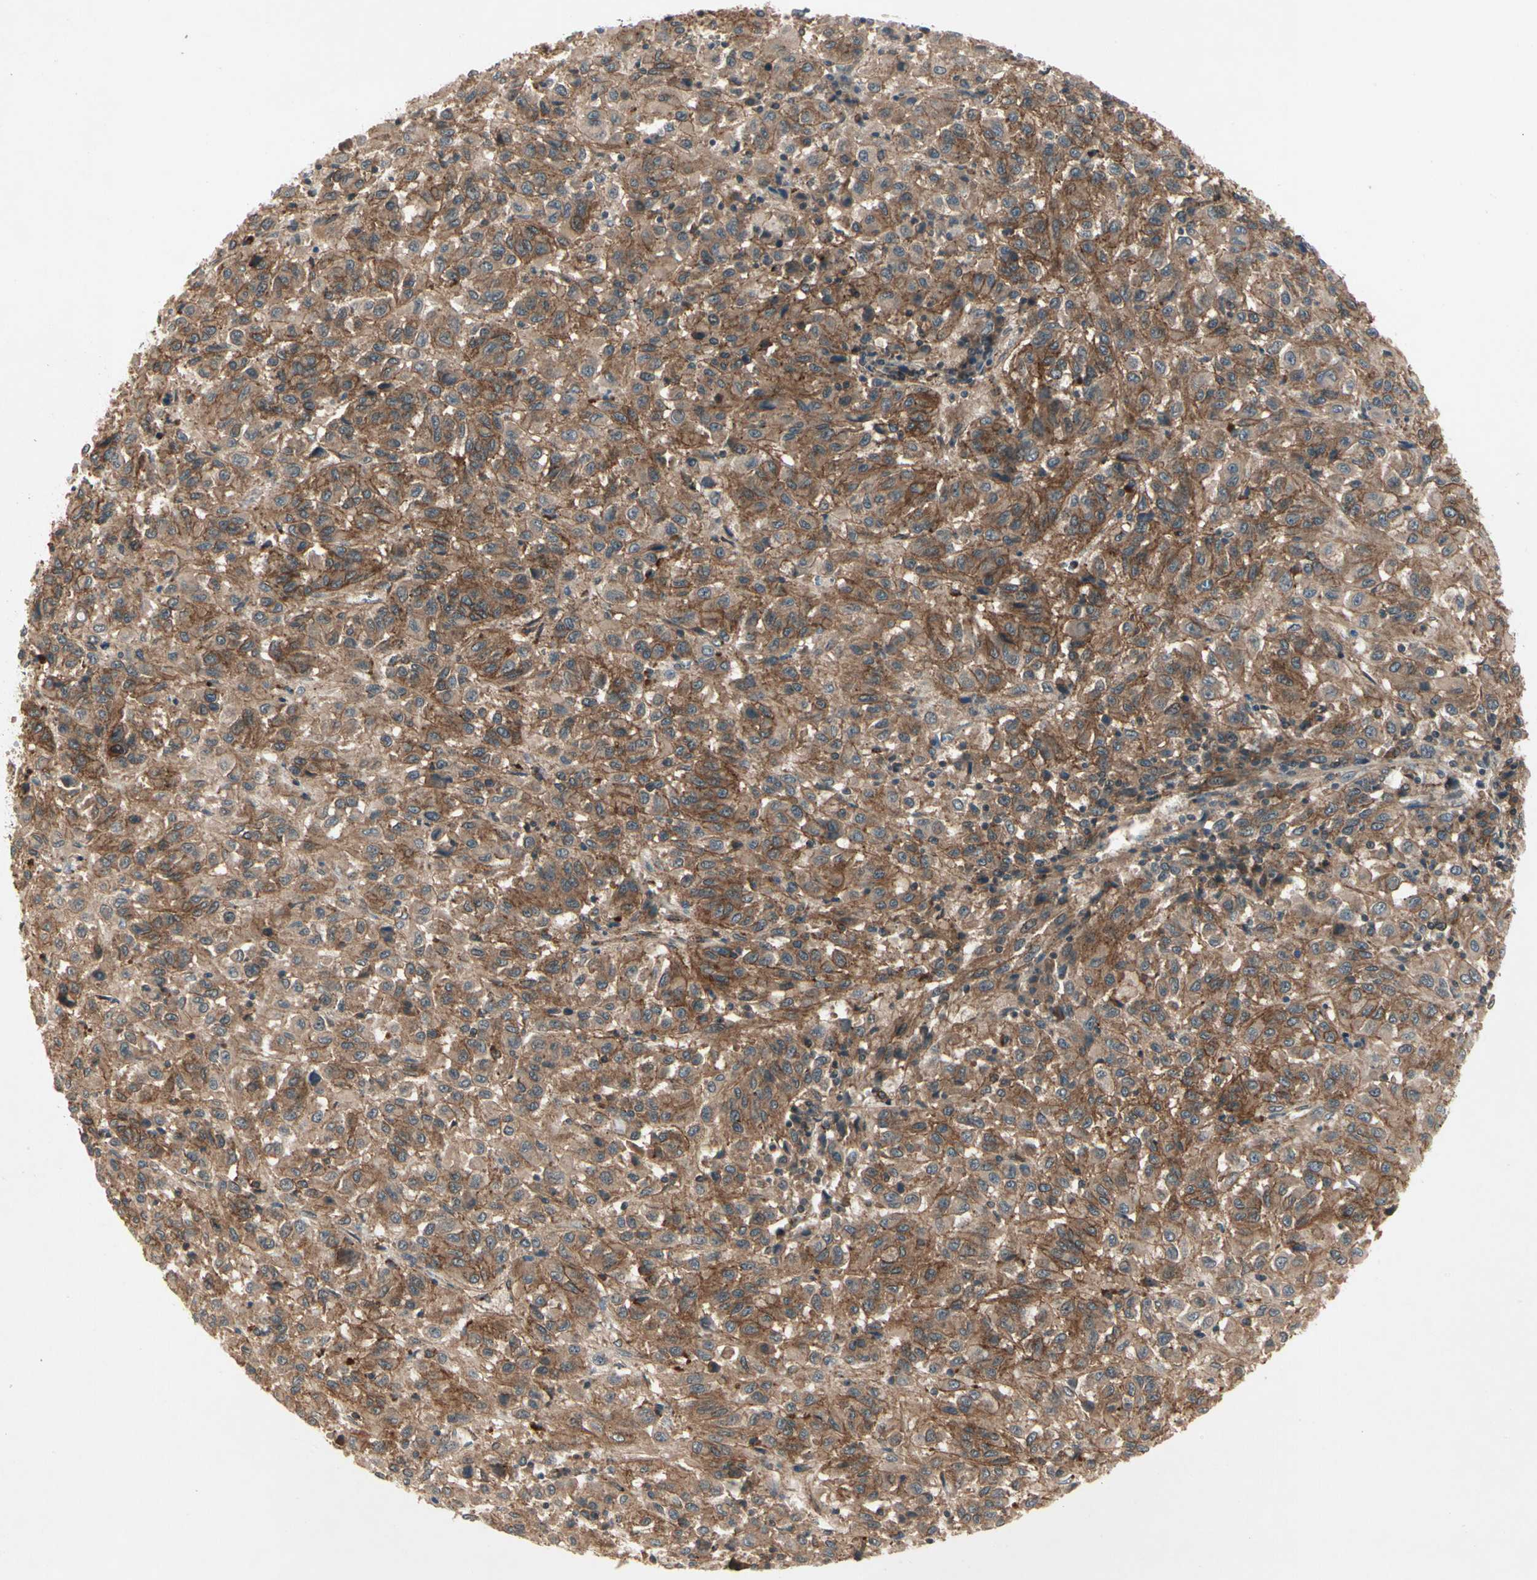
{"staining": {"intensity": "strong", "quantity": ">75%", "location": "cytoplasmic/membranous"}, "tissue": "melanoma", "cell_type": "Tumor cells", "image_type": "cancer", "snomed": [{"axis": "morphology", "description": "Malignant melanoma, Metastatic site"}, {"axis": "topography", "description": "Lung"}], "caption": "Immunohistochemical staining of human malignant melanoma (metastatic site) reveals strong cytoplasmic/membranous protein staining in about >75% of tumor cells.", "gene": "FLOT1", "patient": {"sex": "male", "age": 64}}